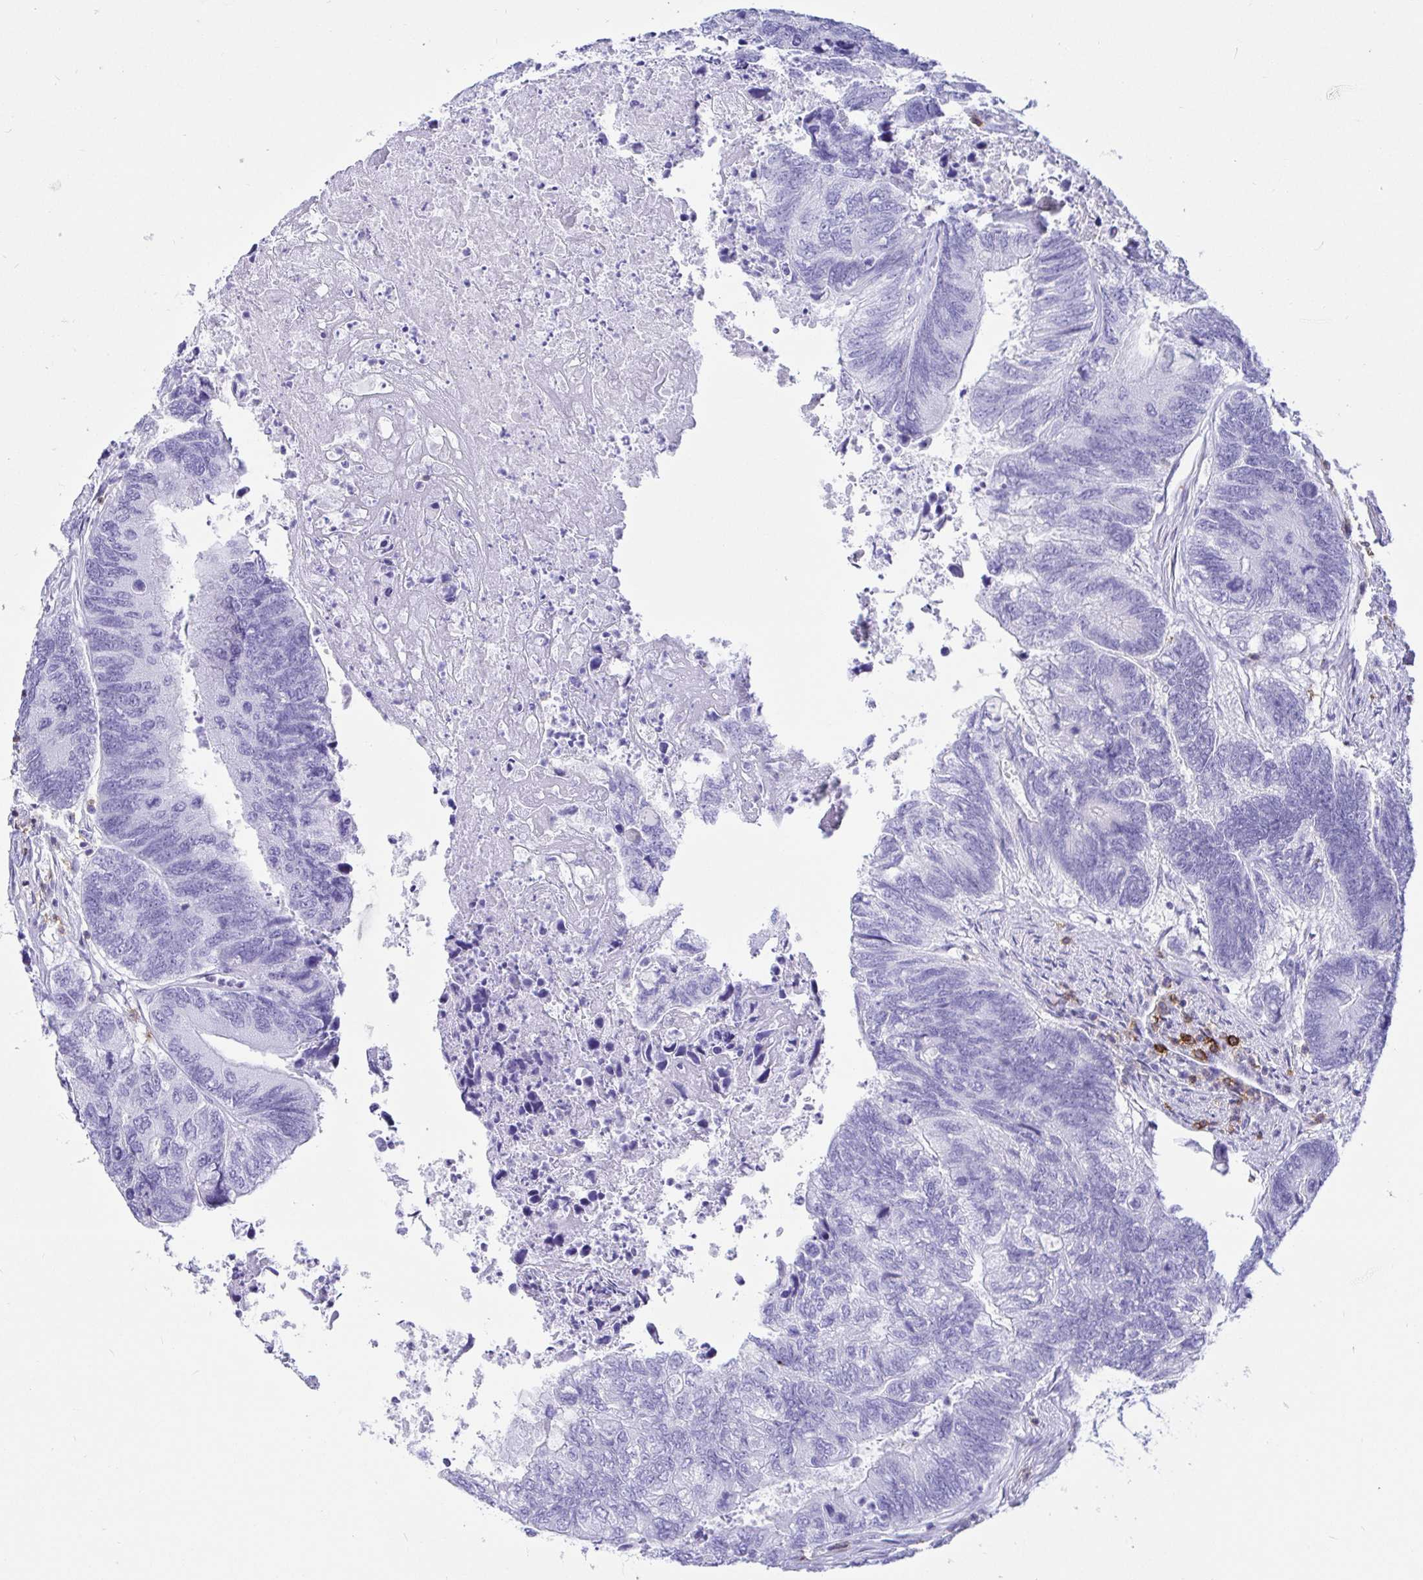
{"staining": {"intensity": "negative", "quantity": "none", "location": "none"}, "tissue": "colorectal cancer", "cell_type": "Tumor cells", "image_type": "cancer", "snomed": [{"axis": "morphology", "description": "Adenocarcinoma, NOS"}, {"axis": "topography", "description": "Colon"}], "caption": "Colorectal cancer was stained to show a protein in brown. There is no significant positivity in tumor cells.", "gene": "CD5", "patient": {"sex": "female", "age": 67}}